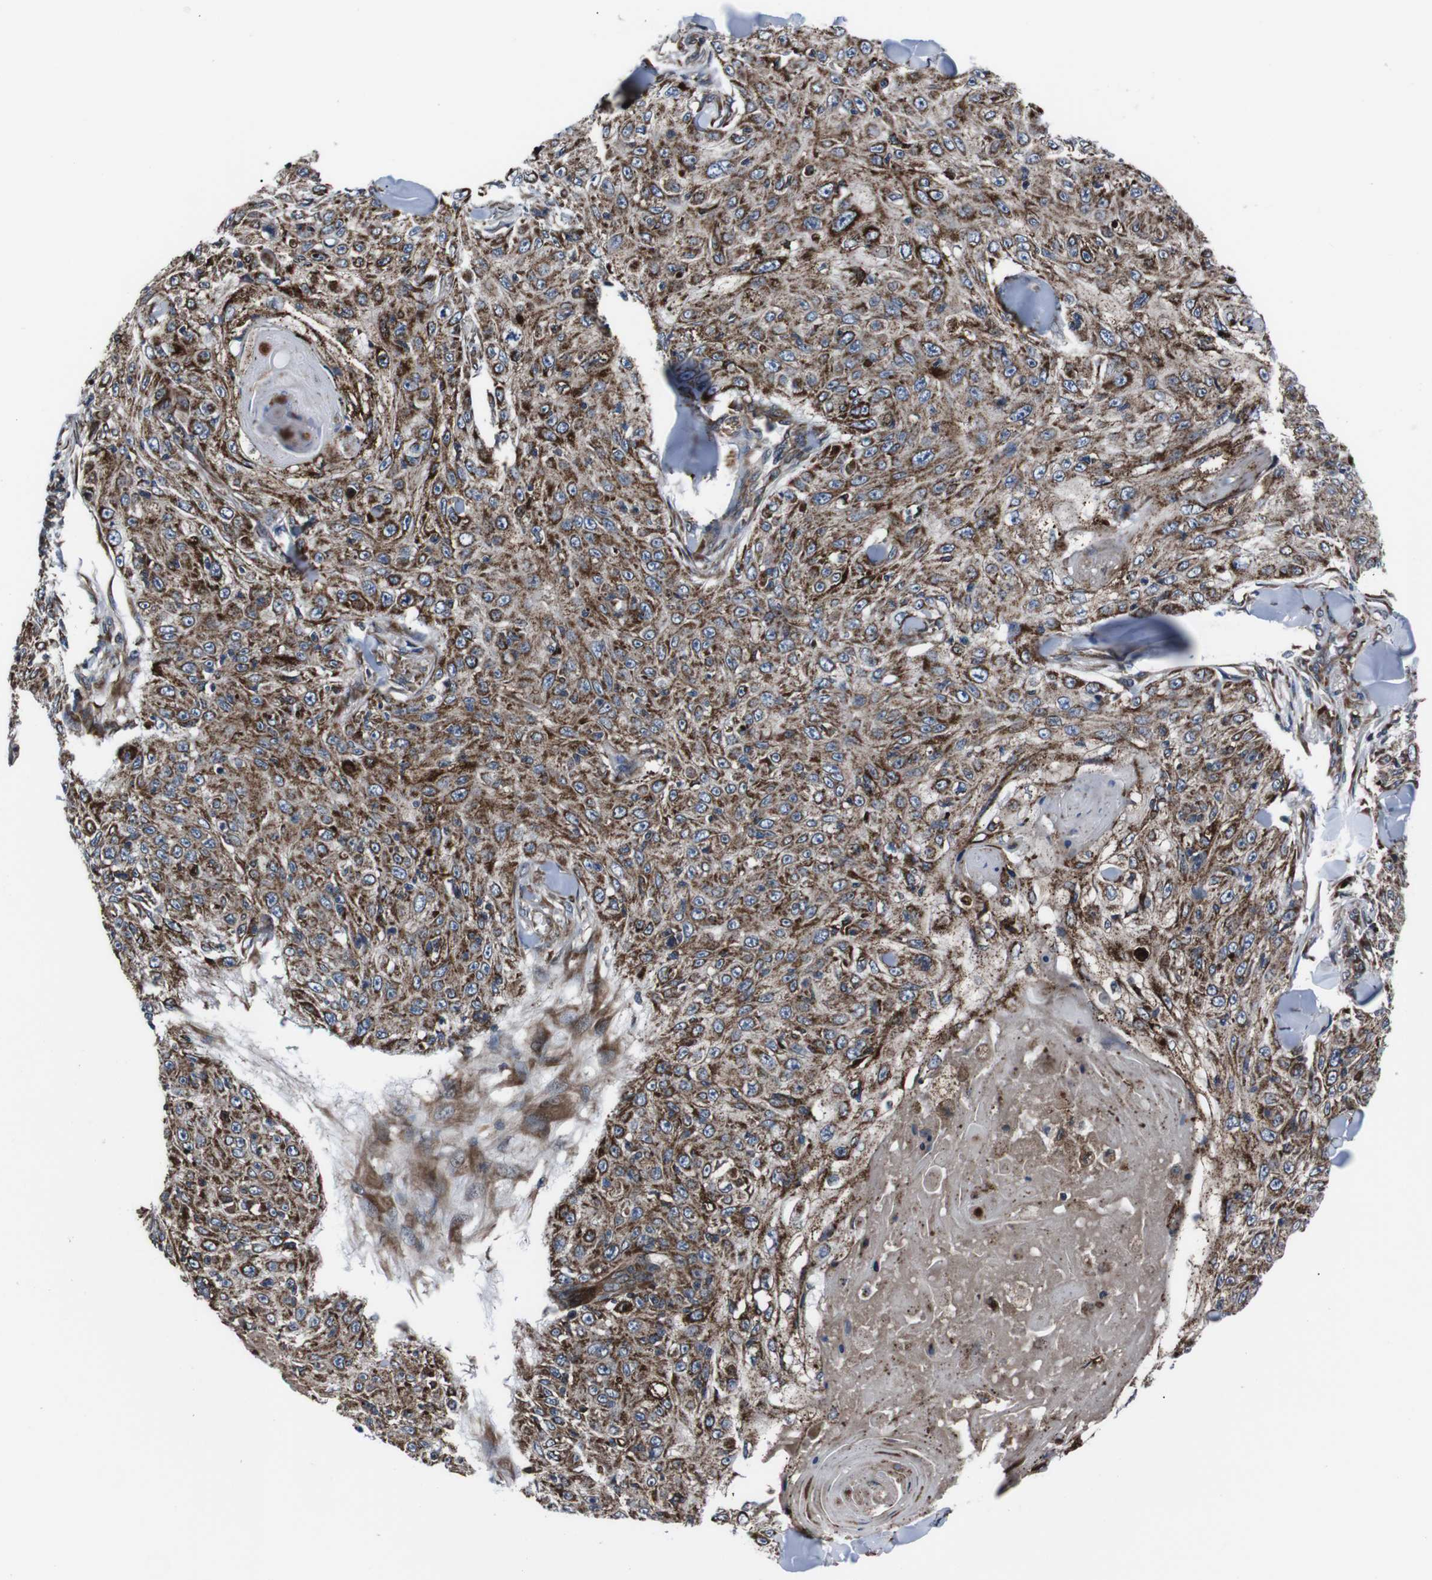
{"staining": {"intensity": "strong", "quantity": ">75%", "location": "cytoplasmic/membranous"}, "tissue": "skin cancer", "cell_type": "Tumor cells", "image_type": "cancer", "snomed": [{"axis": "morphology", "description": "Squamous cell carcinoma, NOS"}, {"axis": "topography", "description": "Skin"}], "caption": "Brown immunohistochemical staining in human skin squamous cell carcinoma displays strong cytoplasmic/membranous expression in about >75% of tumor cells. (Brightfield microscopy of DAB IHC at high magnification).", "gene": "EIF4A2", "patient": {"sex": "male", "age": 86}}